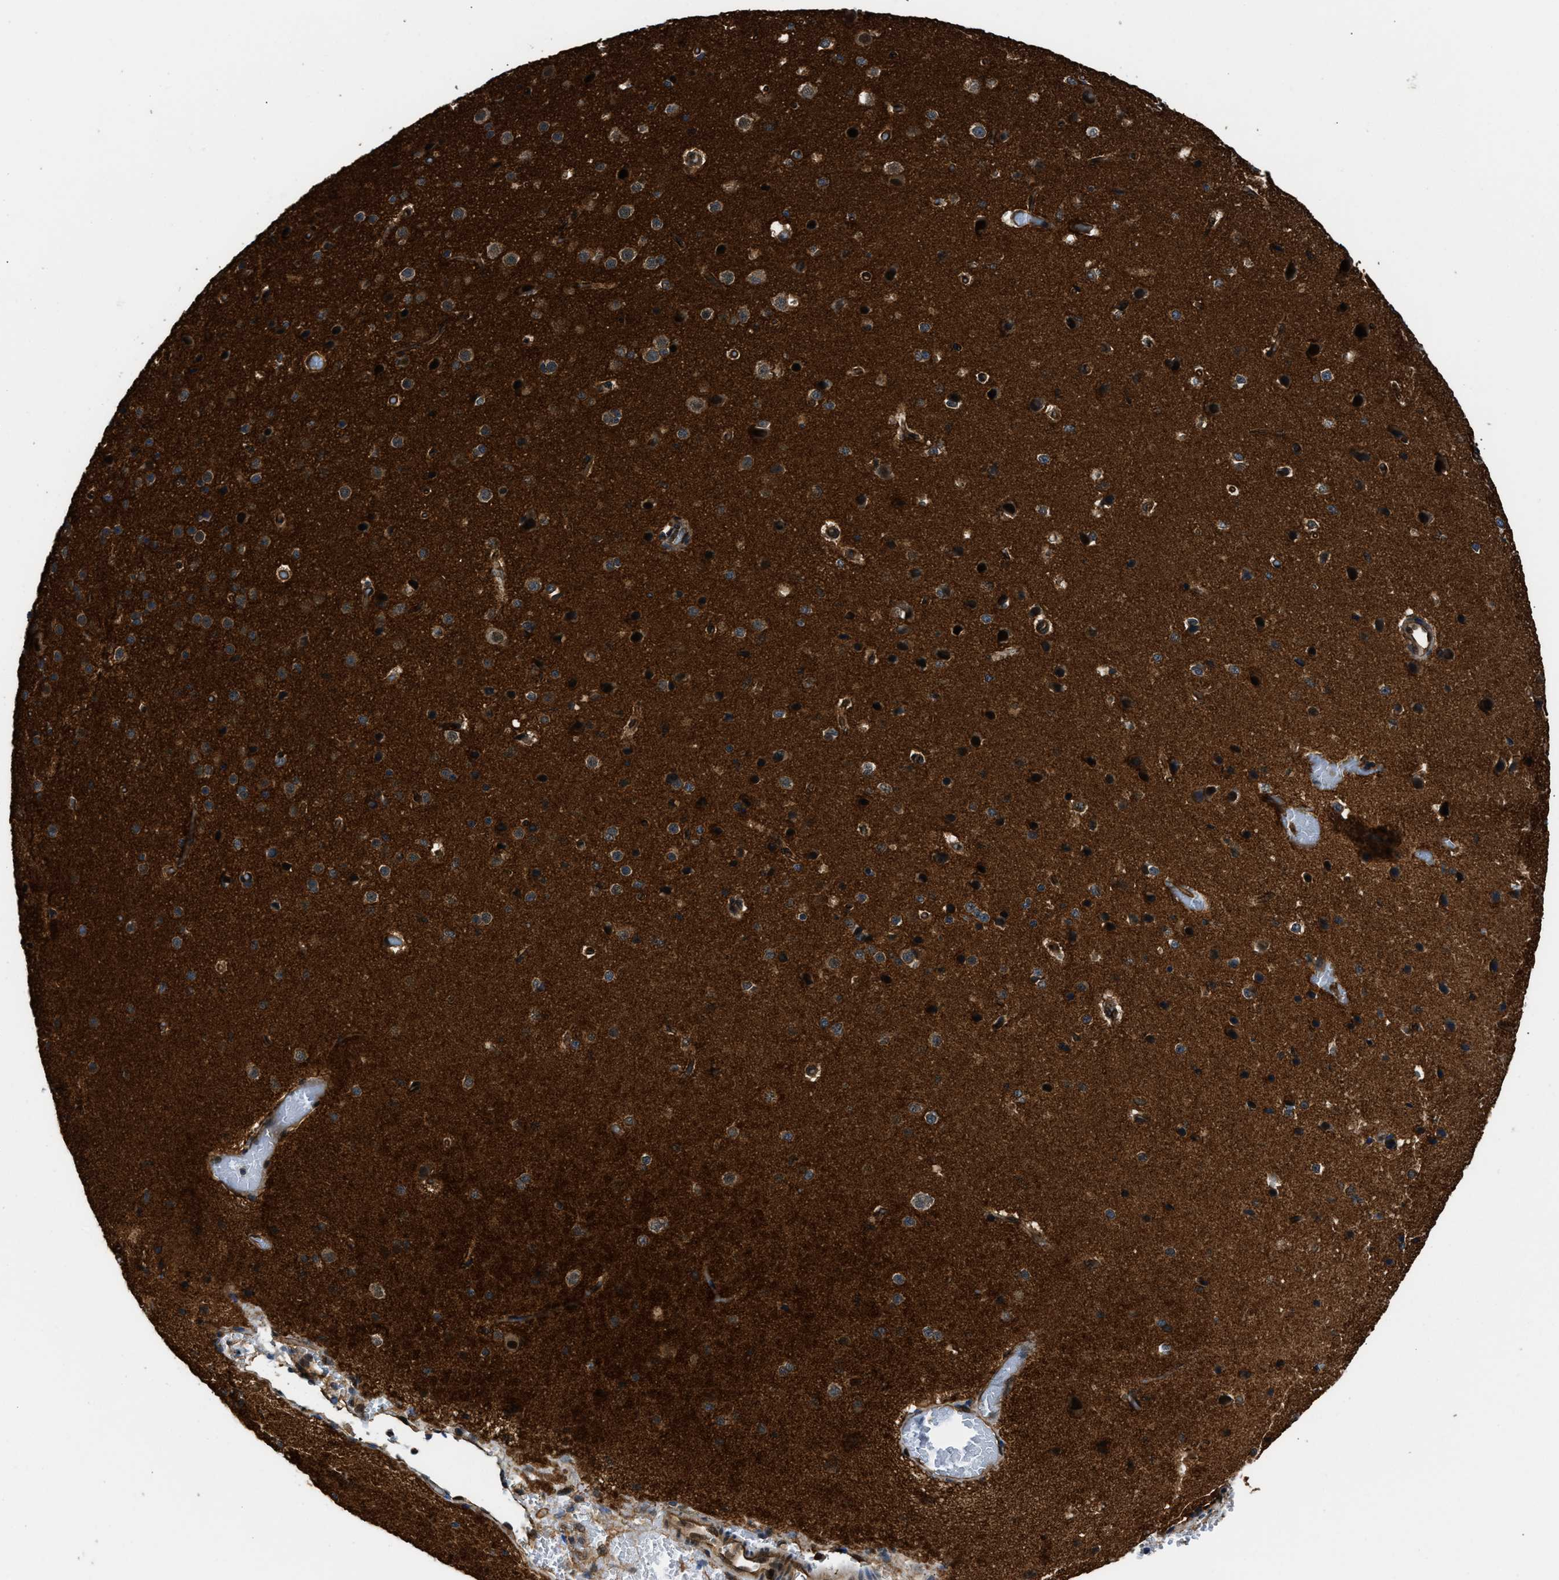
{"staining": {"intensity": "moderate", "quantity": ">75%", "location": "cytoplasmic/membranous"}, "tissue": "cerebral cortex", "cell_type": "Endothelial cells", "image_type": "normal", "snomed": [{"axis": "morphology", "description": "Normal tissue, NOS"}, {"axis": "morphology", "description": "Developmental malformation"}, {"axis": "topography", "description": "Cerebral cortex"}], "caption": "An image showing moderate cytoplasmic/membranous positivity in about >75% of endothelial cells in normal cerebral cortex, as visualized by brown immunohistochemical staining.", "gene": "COPS2", "patient": {"sex": "female", "age": 30}}